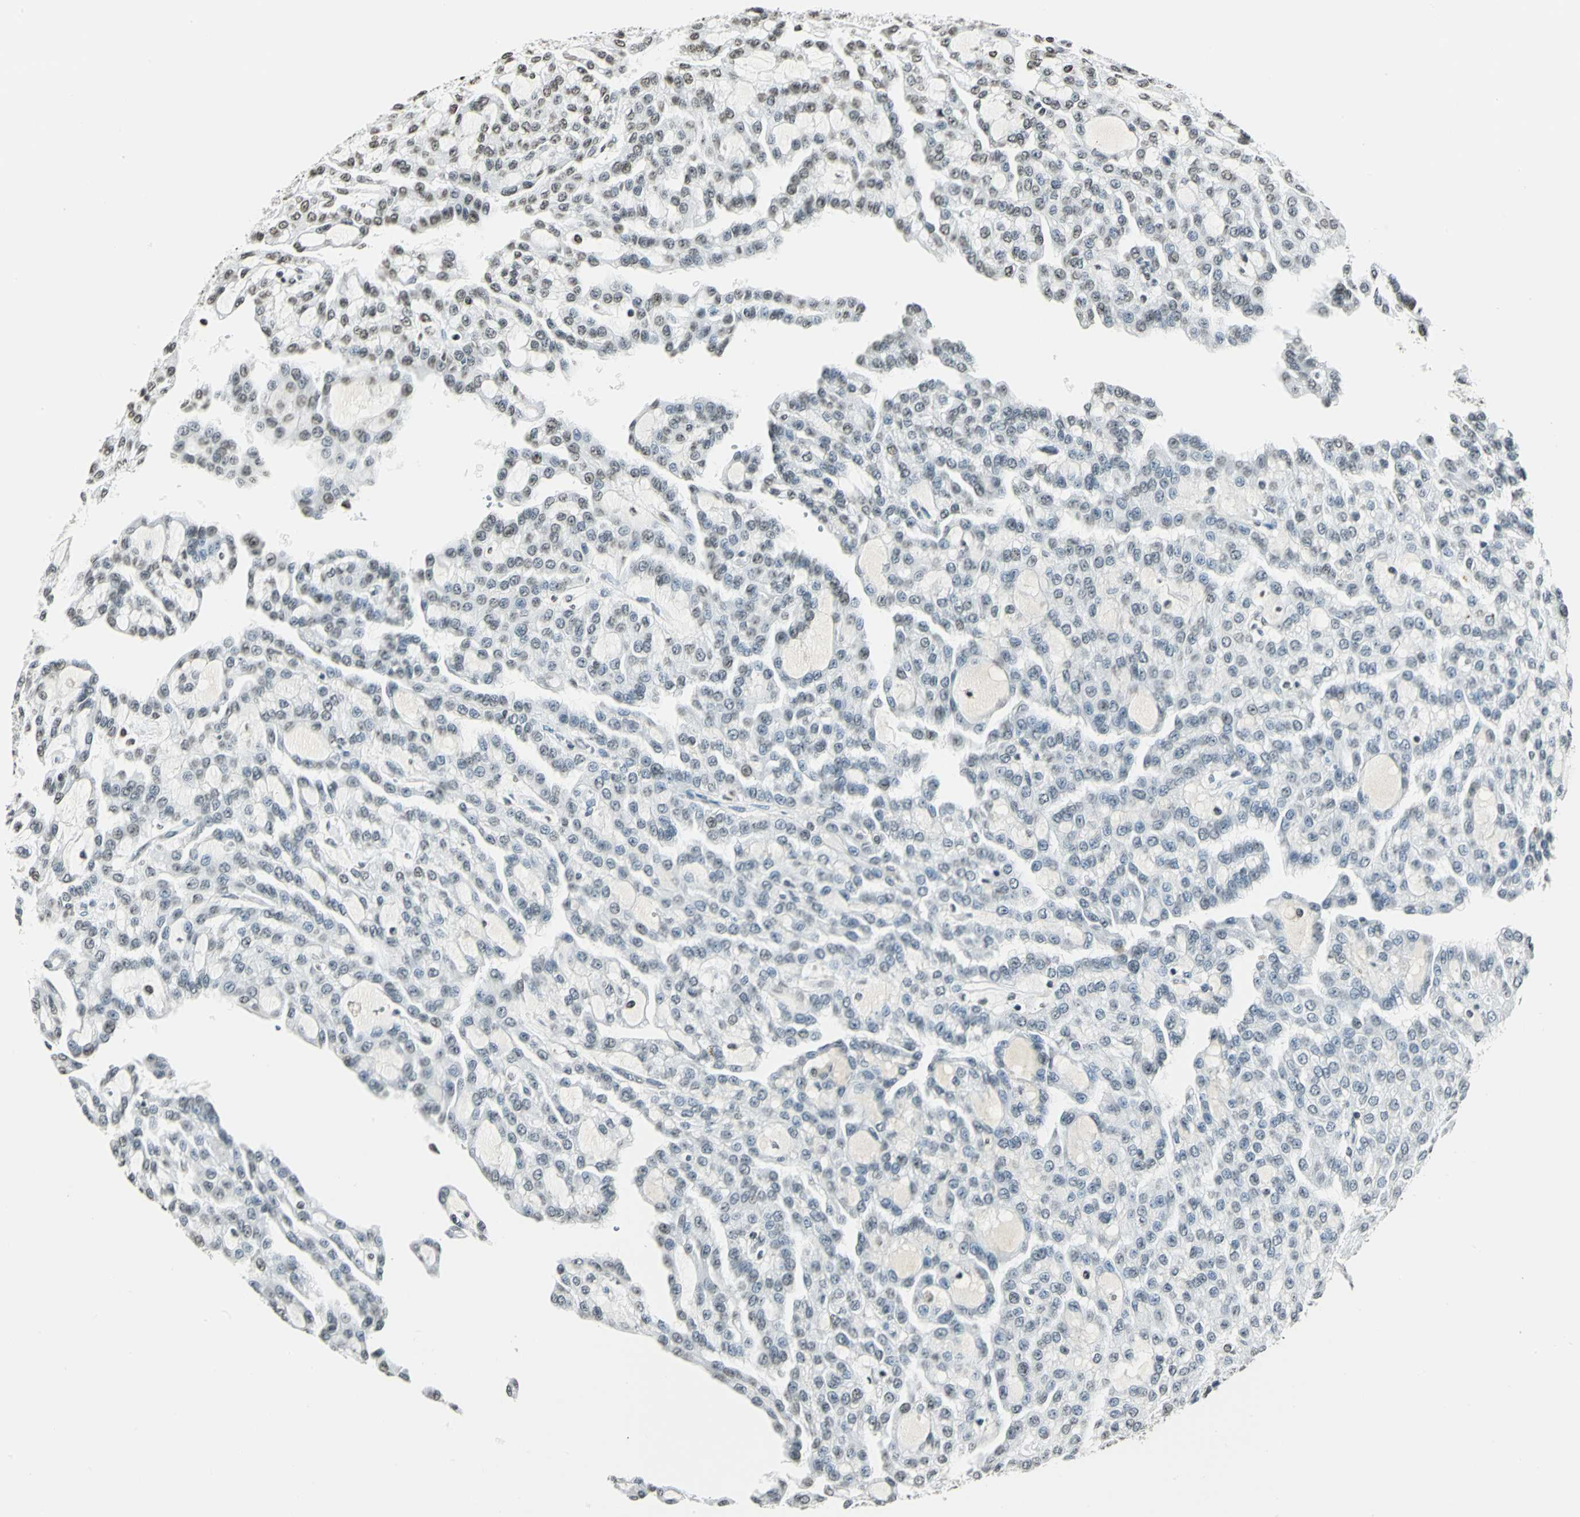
{"staining": {"intensity": "negative", "quantity": "none", "location": "none"}, "tissue": "renal cancer", "cell_type": "Tumor cells", "image_type": "cancer", "snomed": [{"axis": "morphology", "description": "Adenocarcinoma, NOS"}, {"axis": "topography", "description": "Kidney"}], "caption": "High magnification brightfield microscopy of renal cancer (adenocarcinoma) stained with DAB (3,3'-diaminobenzidine) (brown) and counterstained with hematoxylin (blue): tumor cells show no significant expression. The staining is performed using DAB (3,3'-diaminobenzidine) brown chromogen with nuclei counter-stained in using hematoxylin.", "gene": "MCM4", "patient": {"sex": "male", "age": 63}}